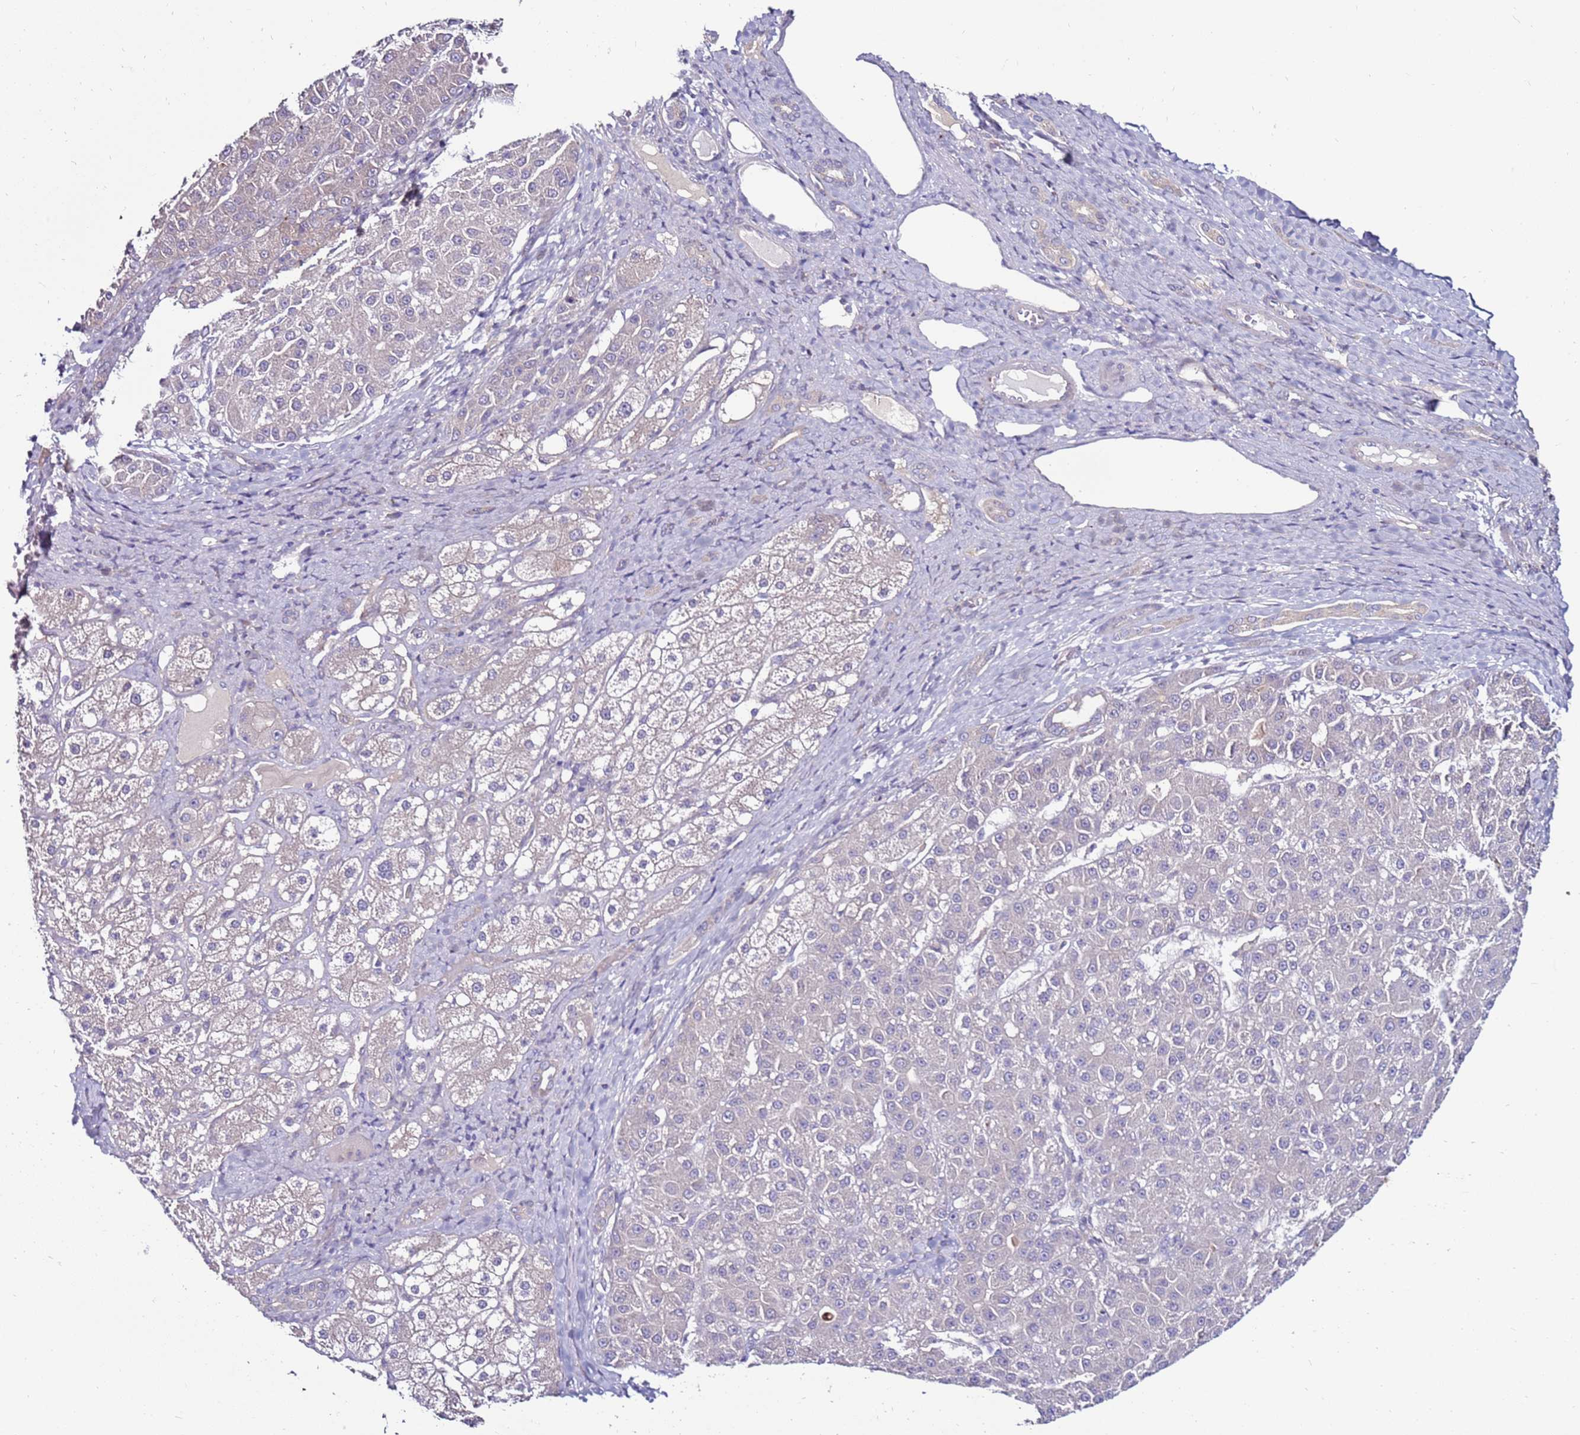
{"staining": {"intensity": "negative", "quantity": "none", "location": "none"}, "tissue": "liver cancer", "cell_type": "Tumor cells", "image_type": "cancer", "snomed": [{"axis": "morphology", "description": "Carcinoma, Hepatocellular, NOS"}, {"axis": "topography", "description": "Liver"}], "caption": "Immunohistochemistry (IHC) of human liver cancer shows no staining in tumor cells.", "gene": "GPN3", "patient": {"sex": "male", "age": 67}}